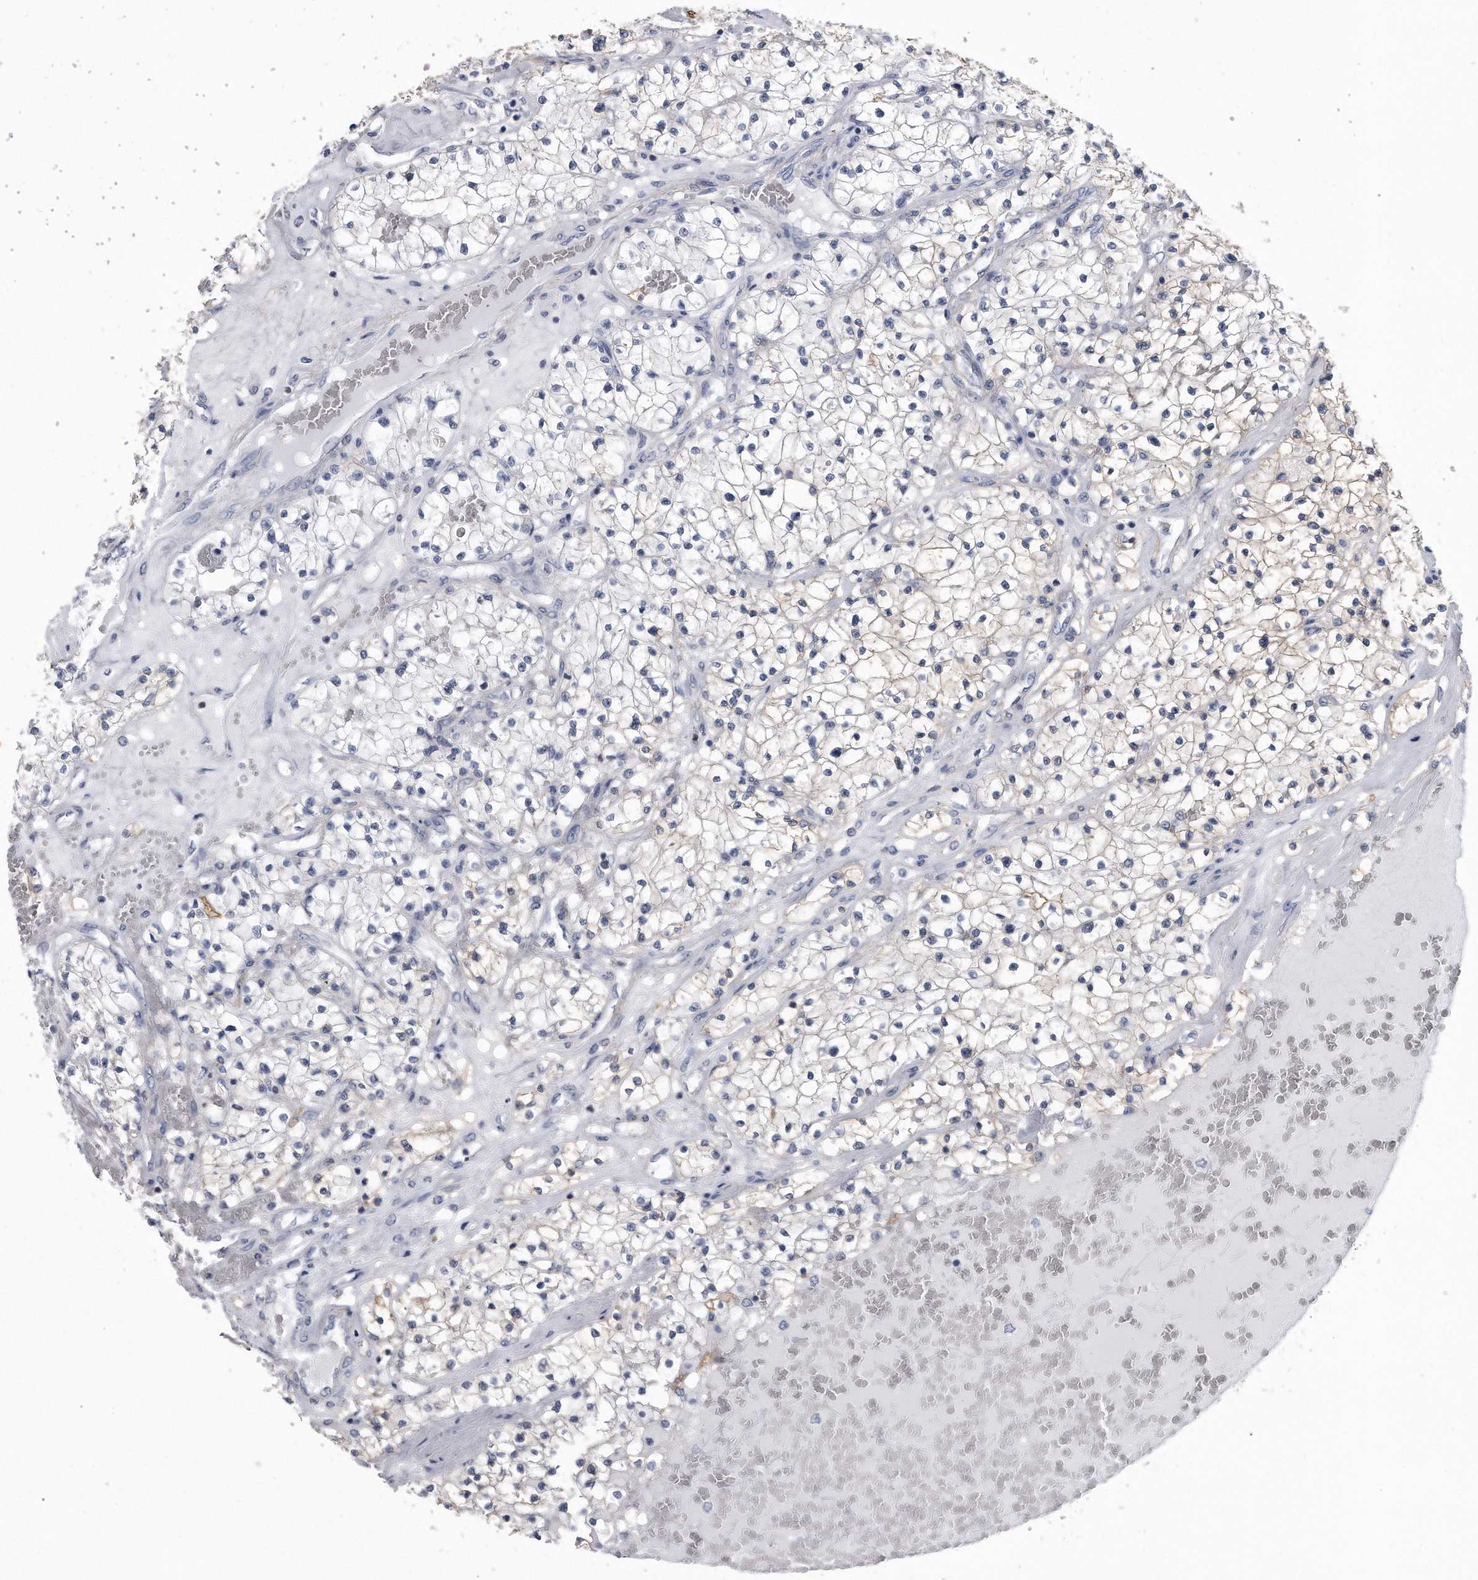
{"staining": {"intensity": "negative", "quantity": "none", "location": "none"}, "tissue": "renal cancer", "cell_type": "Tumor cells", "image_type": "cancer", "snomed": [{"axis": "morphology", "description": "Normal tissue, NOS"}, {"axis": "morphology", "description": "Adenocarcinoma, NOS"}, {"axis": "topography", "description": "Kidney"}], "caption": "Immunohistochemistry (IHC) micrograph of human renal adenocarcinoma stained for a protein (brown), which shows no staining in tumor cells.", "gene": "PYGB", "patient": {"sex": "male", "age": 68}}